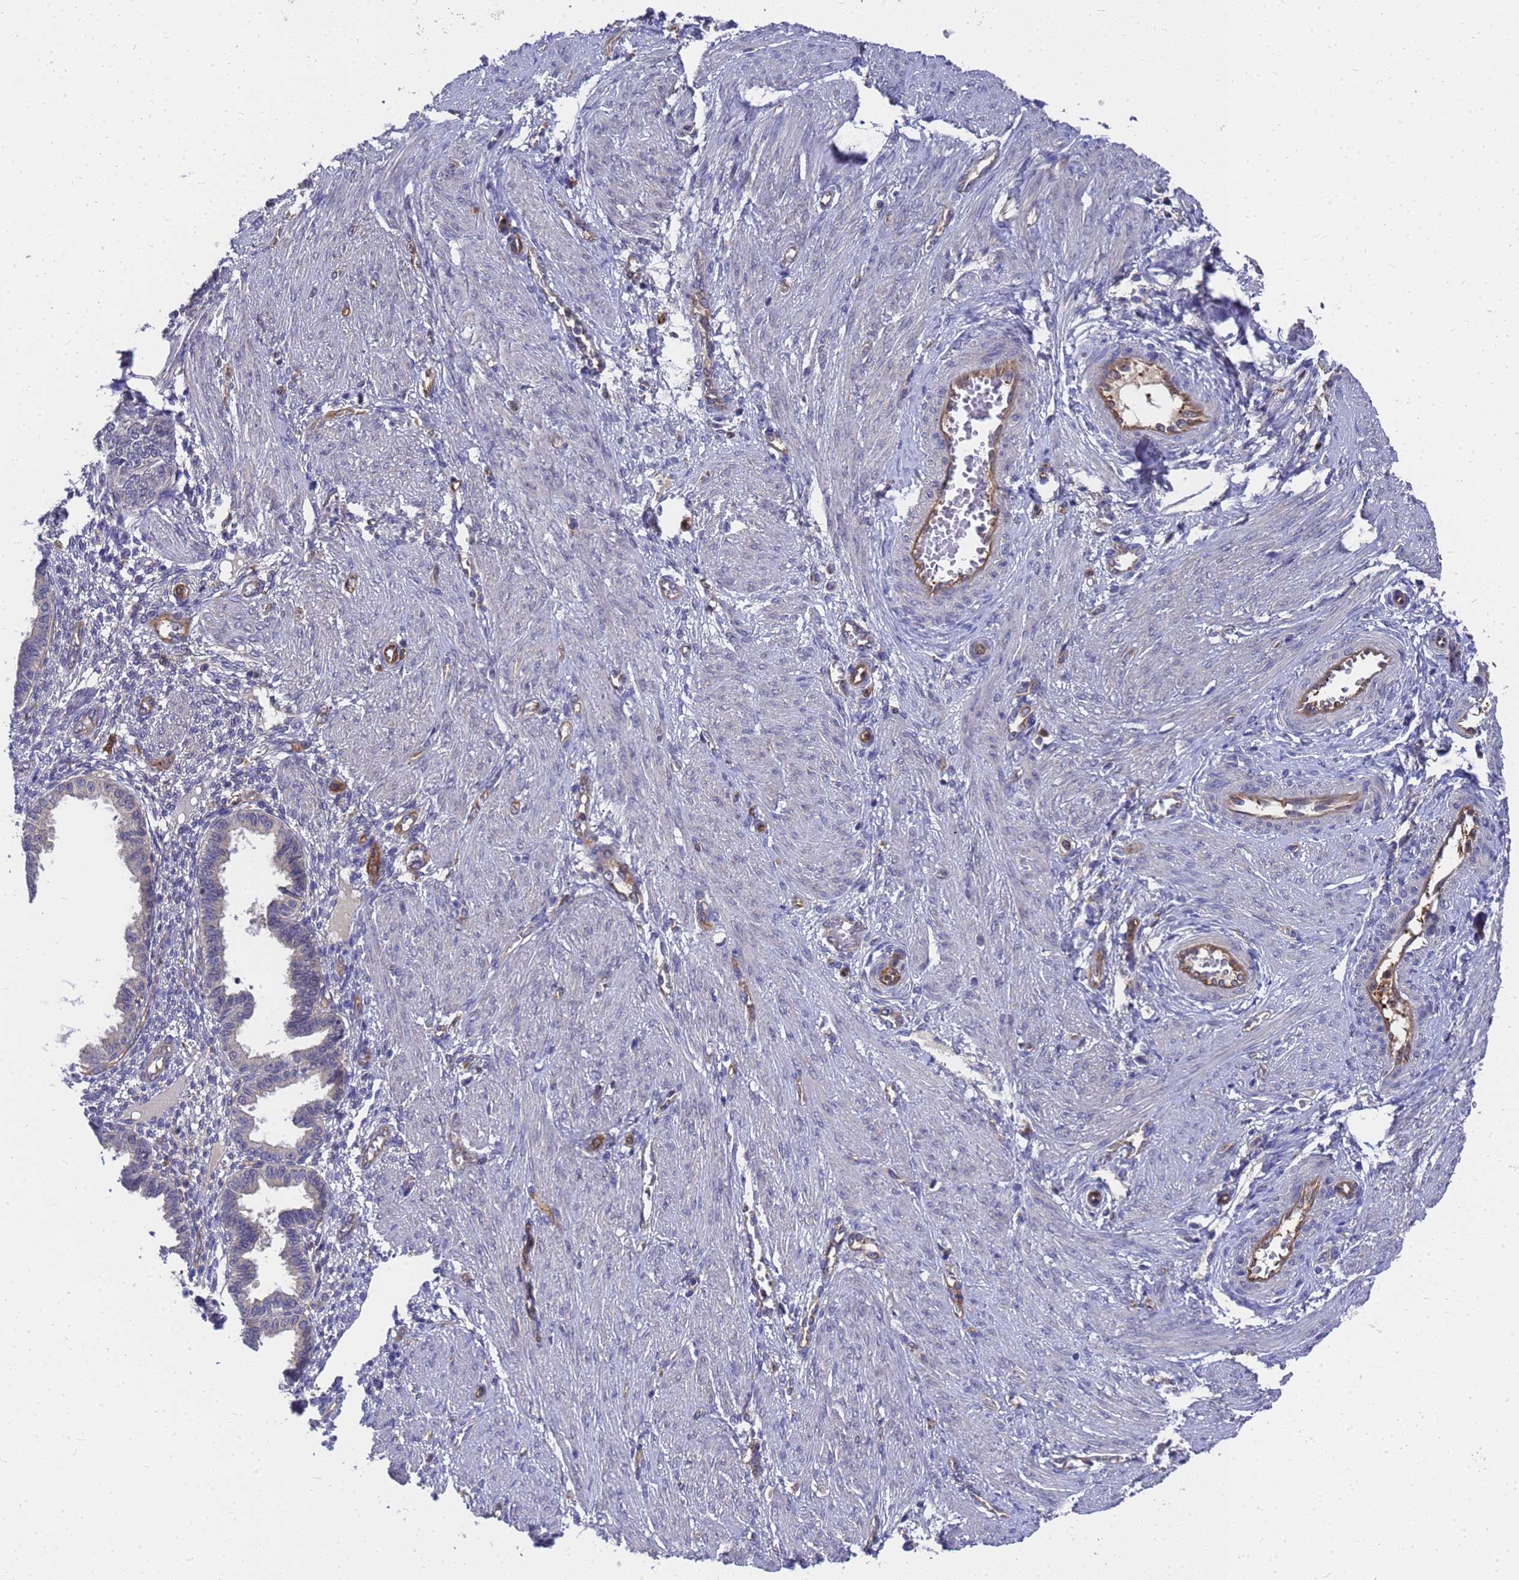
{"staining": {"intensity": "negative", "quantity": "none", "location": "none"}, "tissue": "endometrium", "cell_type": "Cells in endometrial stroma", "image_type": "normal", "snomed": [{"axis": "morphology", "description": "Normal tissue, NOS"}, {"axis": "topography", "description": "Endometrium"}], "caption": "A histopathology image of endometrium stained for a protein displays no brown staining in cells in endometrial stroma. (Immunohistochemistry, brightfield microscopy, high magnification).", "gene": "SLC35E2B", "patient": {"sex": "female", "age": 33}}